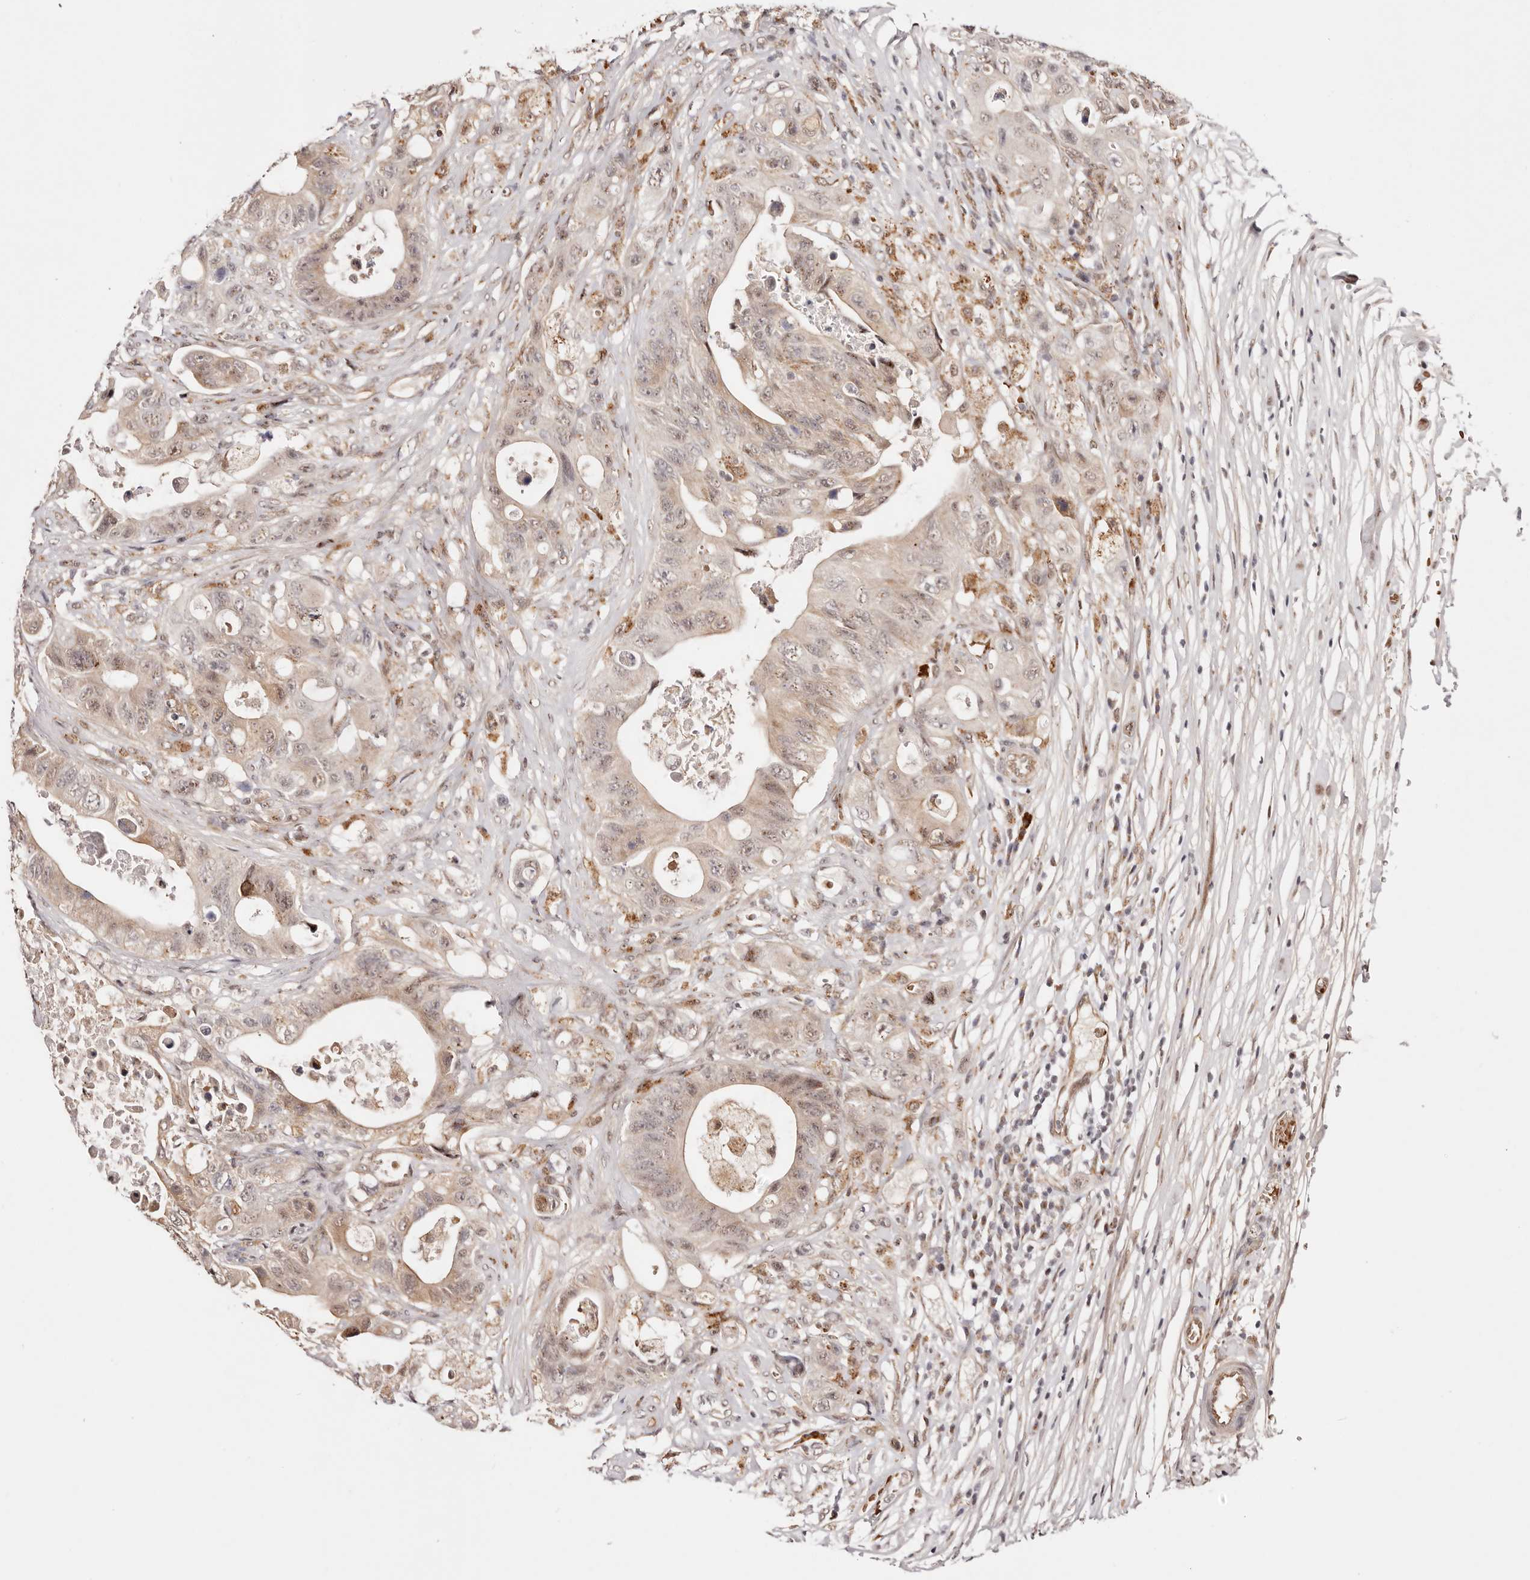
{"staining": {"intensity": "weak", "quantity": ">75%", "location": "cytoplasmic/membranous,nuclear"}, "tissue": "colorectal cancer", "cell_type": "Tumor cells", "image_type": "cancer", "snomed": [{"axis": "morphology", "description": "Adenocarcinoma, NOS"}, {"axis": "topography", "description": "Colon"}], "caption": "Immunohistochemical staining of human colorectal cancer displays low levels of weak cytoplasmic/membranous and nuclear protein expression in about >75% of tumor cells.", "gene": "WRN", "patient": {"sex": "female", "age": 46}}